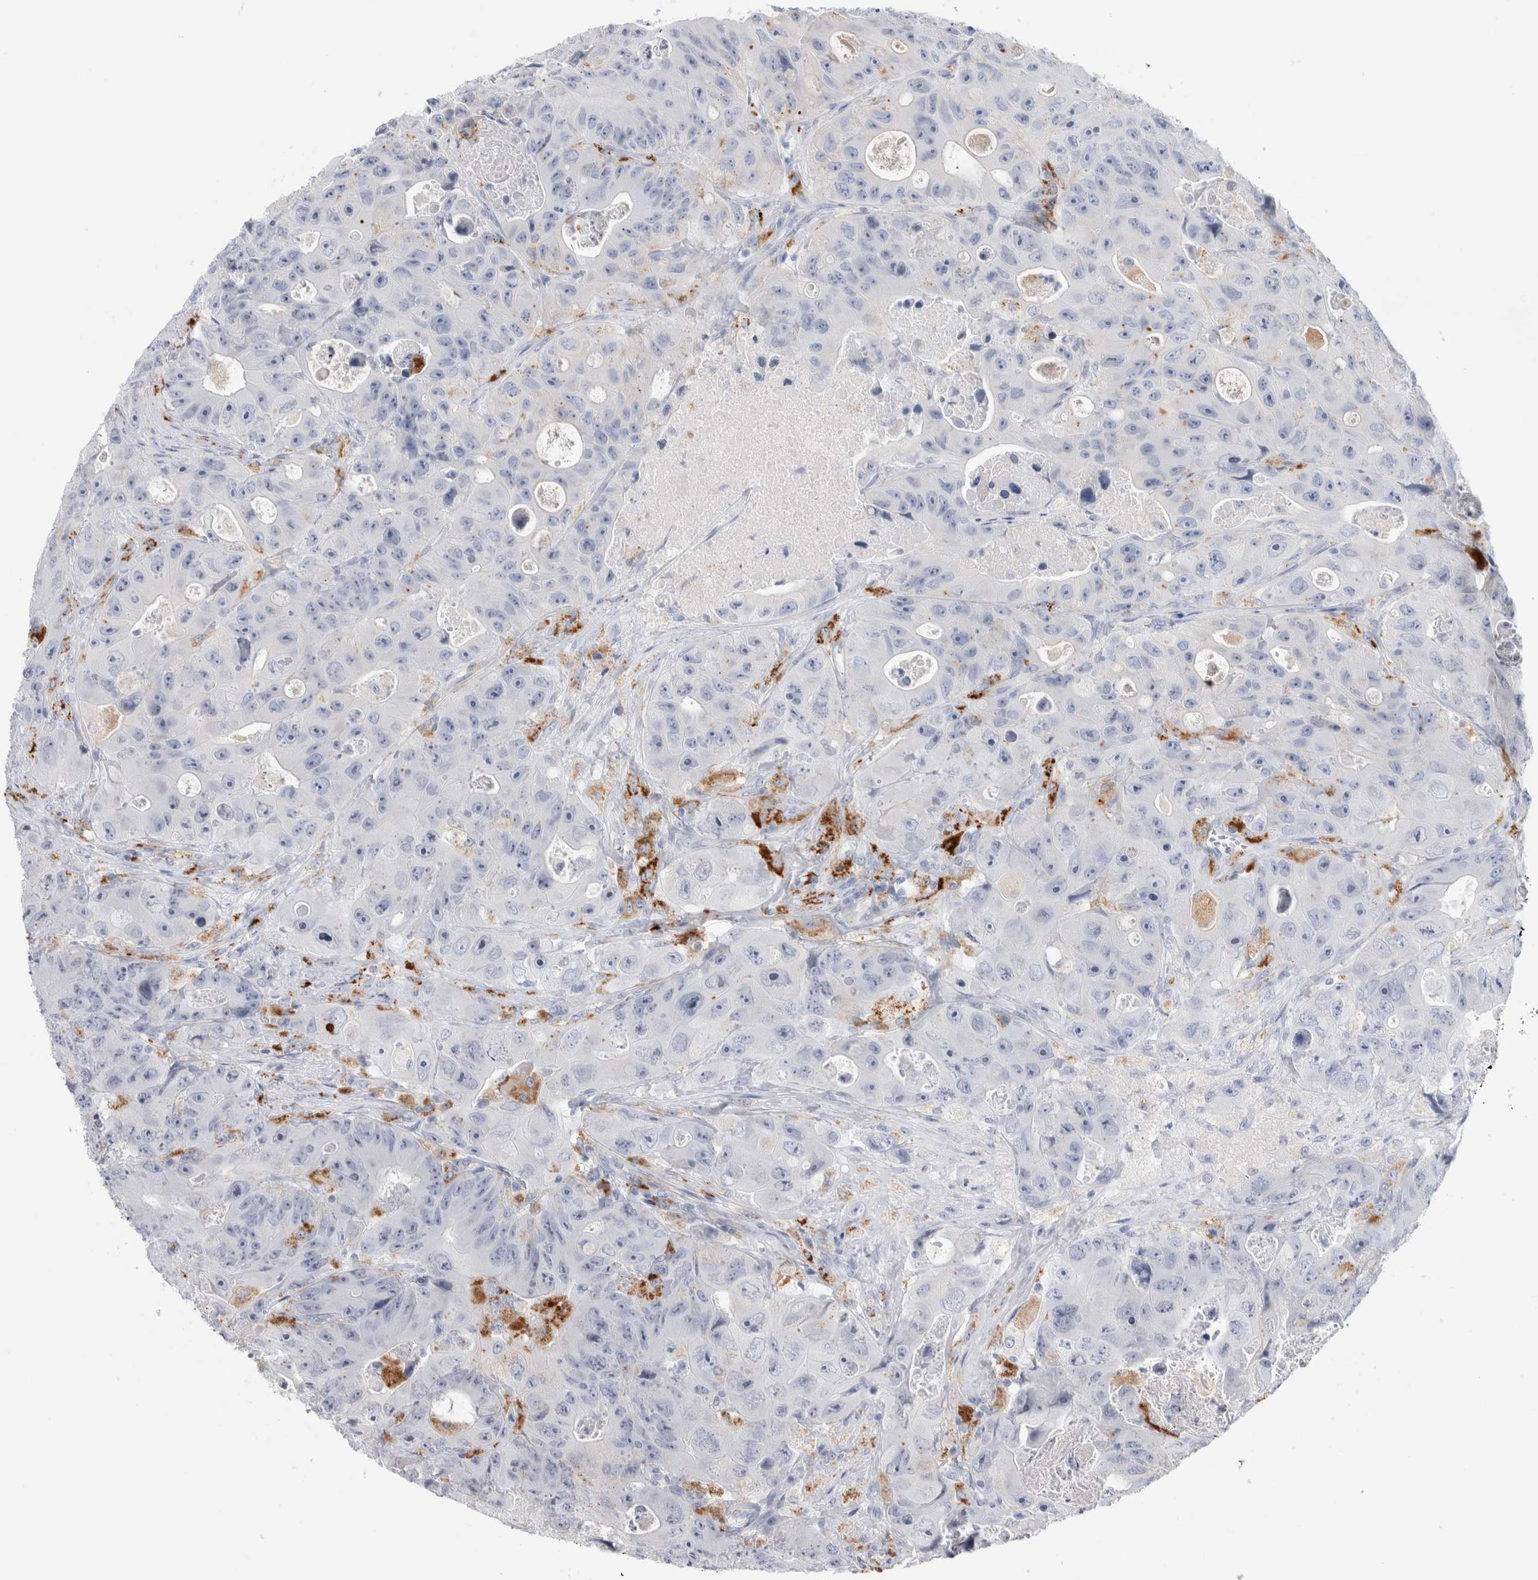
{"staining": {"intensity": "negative", "quantity": "none", "location": "none"}, "tissue": "colorectal cancer", "cell_type": "Tumor cells", "image_type": "cancer", "snomed": [{"axis": "morphology", "description": "Adenocarcinoma, NOS"}, {"axis": "topography", "description": "Colon"}], "caption": "Human adenocarcinoma (colorectal) stained for a protein using immunohistochemistry exhibits no expression in tumor cells.", "gene": "ANKMY1", "patient": {"sex": "female", "age": 46}}